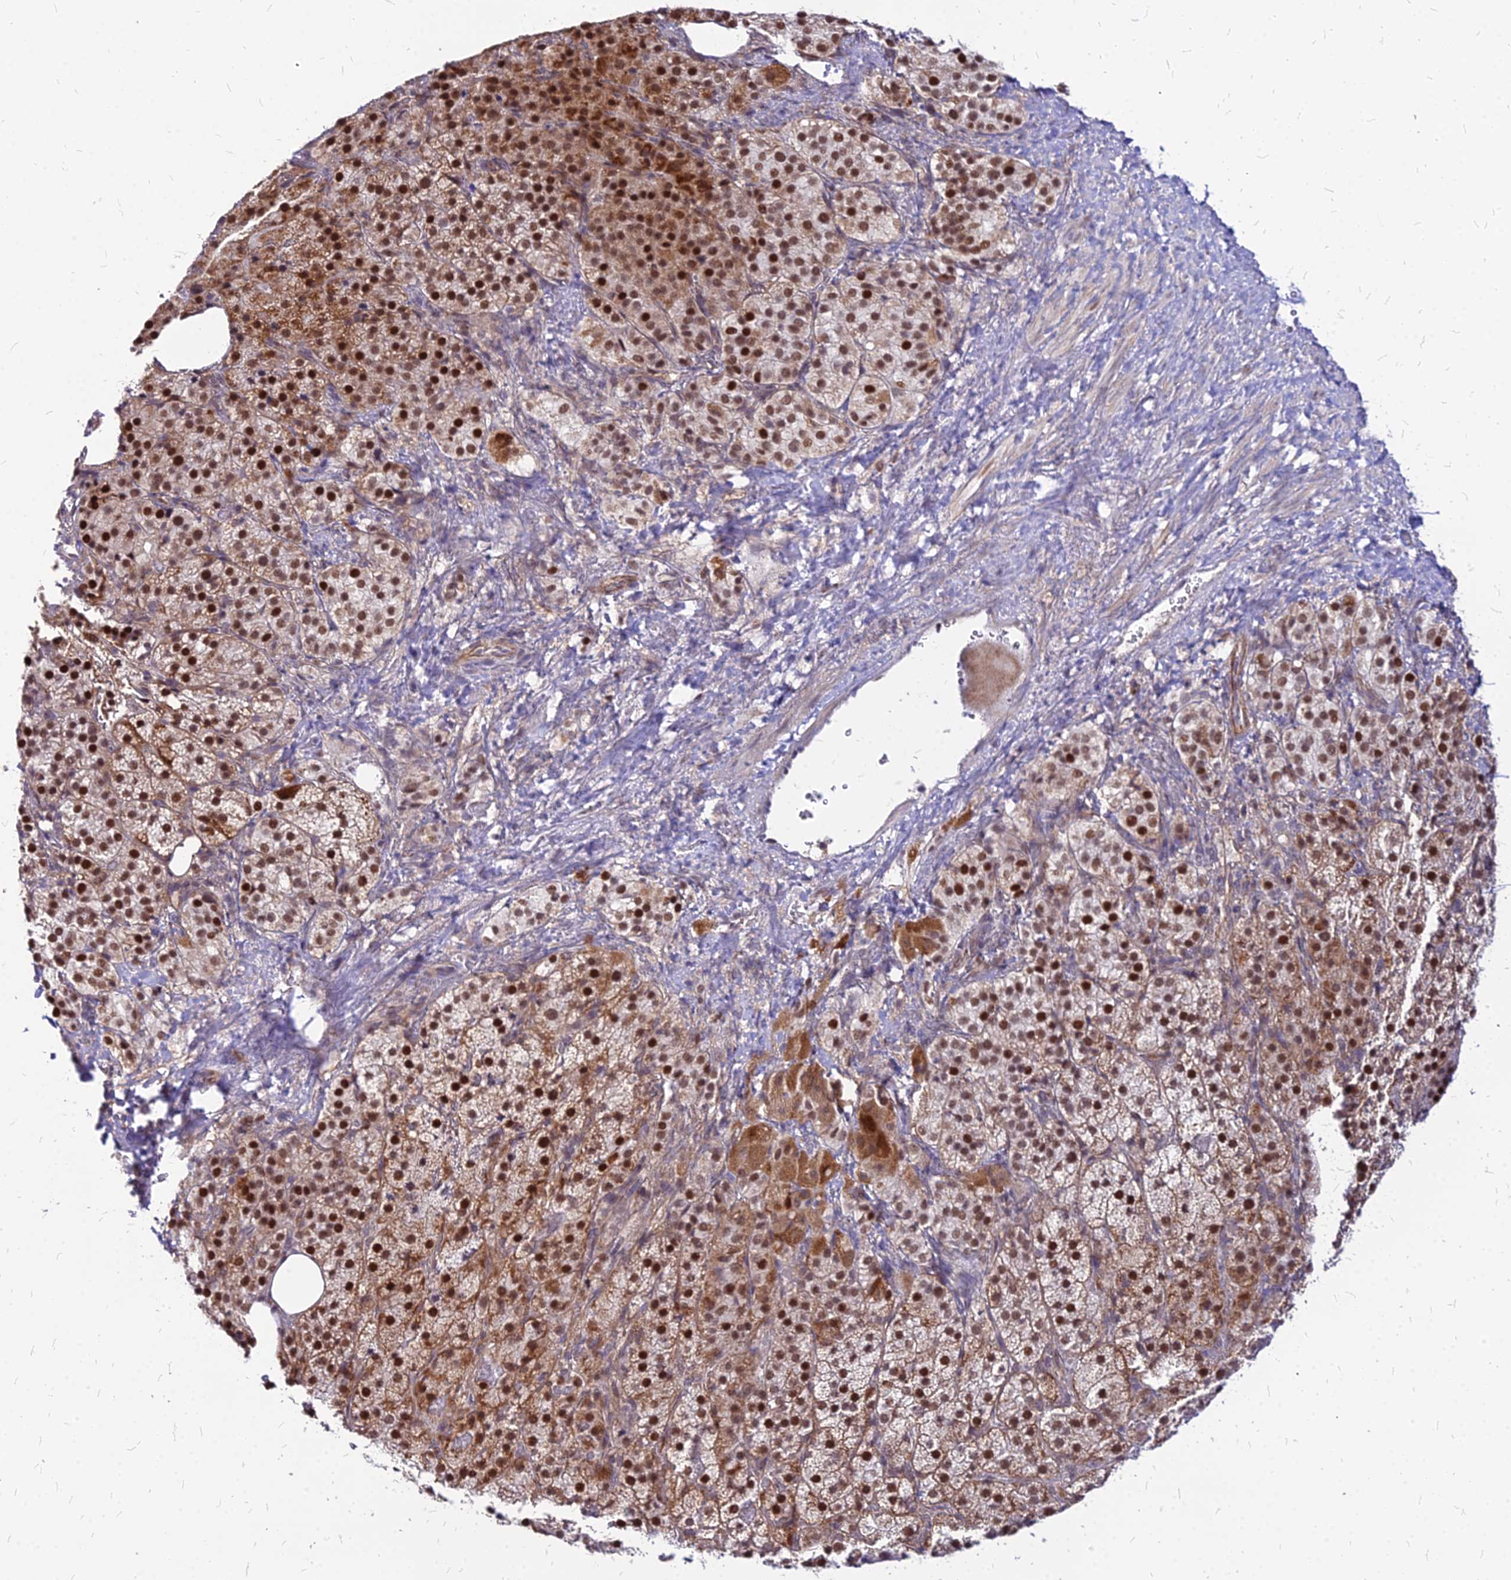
{"staining": {"intensity": "strong", "quantity": ">75%", "location": "cytoplasmic/membranous,nuclear"}, "tissue": "adrenal gland", "cell_type": "Glandular cells", "image_type": "normal", "snomed": [{"axis": "morphology", "description": "Normal tissue, NOS"}, {"axis": "topography", "description": "Adrenal gland"}], "caption": "IHC of unremarkable human adrenal gland exhibits high levels of strong cytoplasmic/membranous,nuclear staining in about >75% of glandular cells.", "gene": "FDX2", "patient": {"sex": "female", "age": 59}}